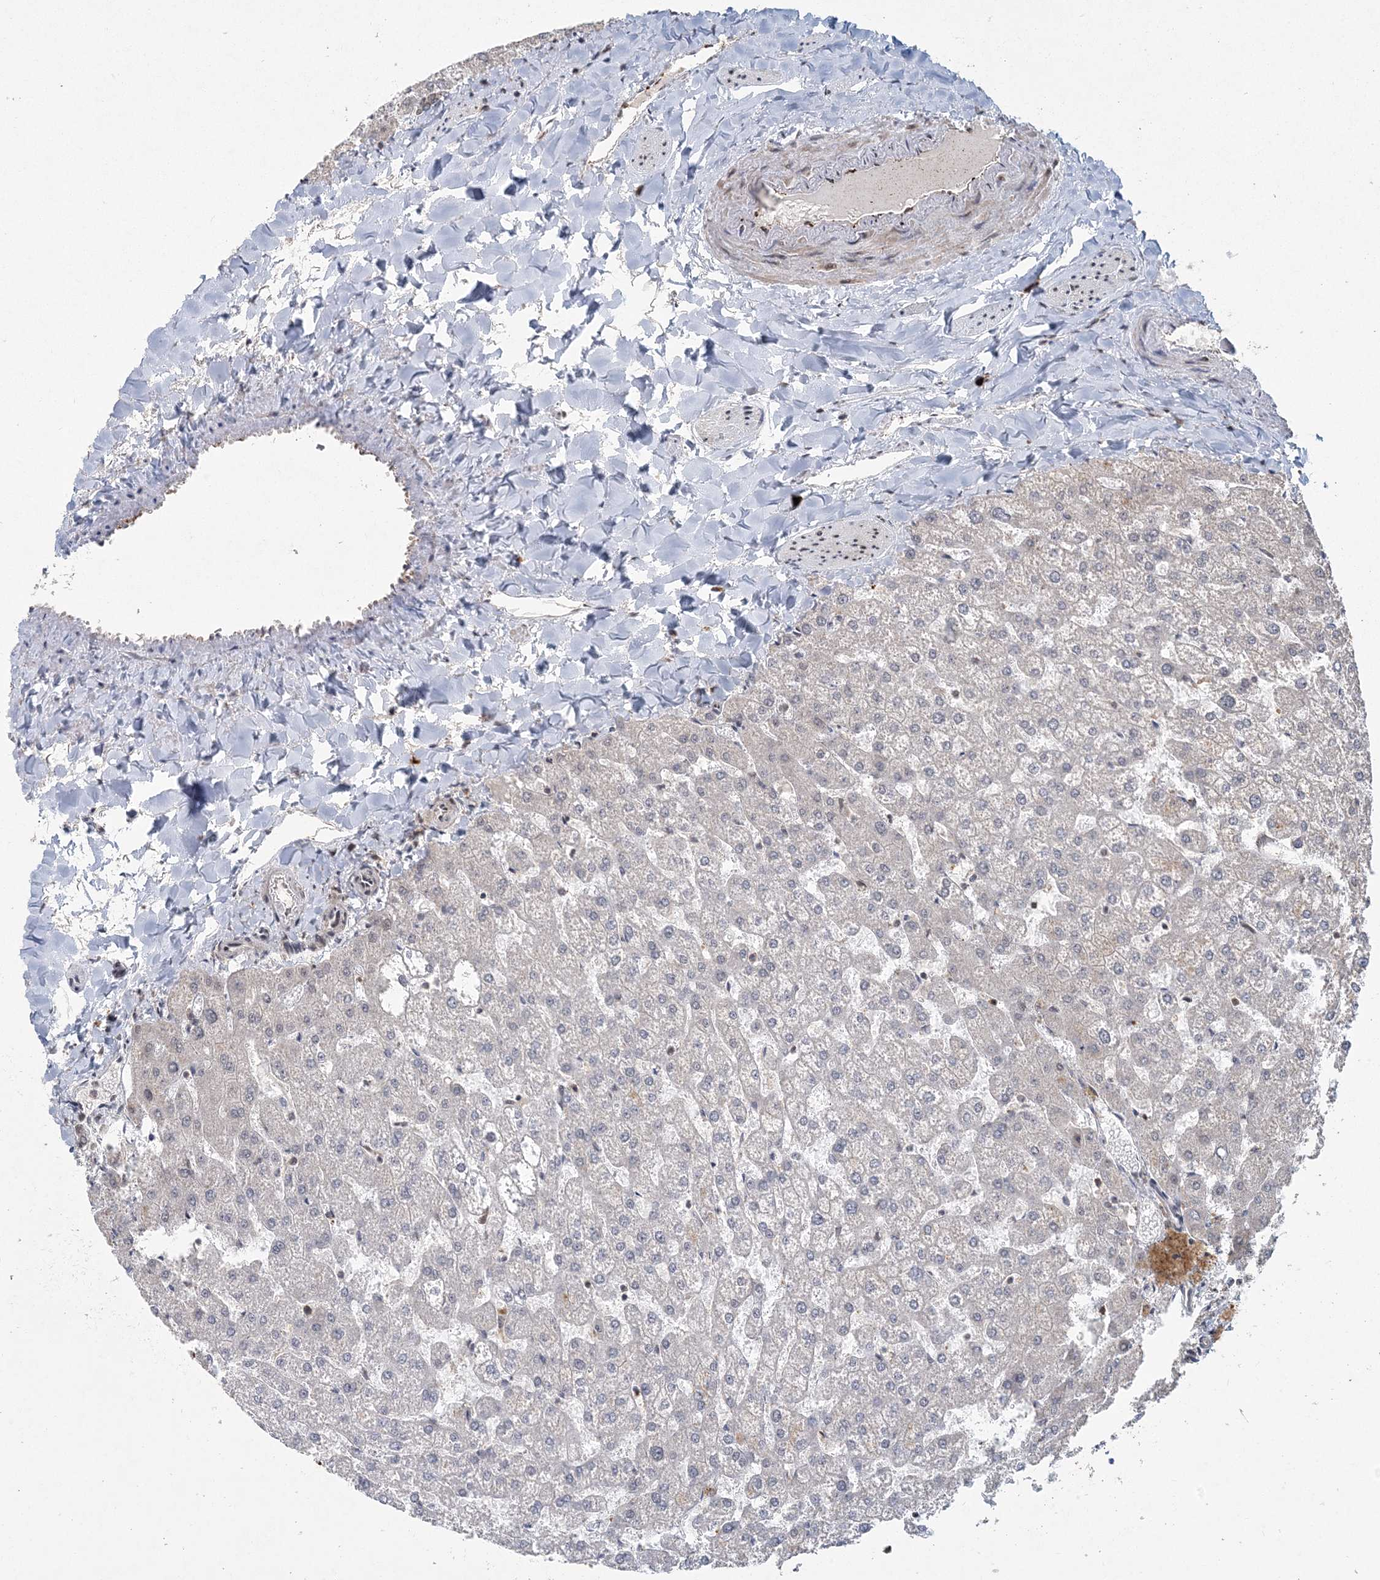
{"staining": {"intensity": "weak", "quantity": ">75%", "location": "nuclear"}, "tissue": "liver", "cell_type": "Cholangiocytes", "image_type": "normal", "snomed": [{"axis": "morphology", "description": "Normal tissue, NOS"}, {"axis": "topography", "description": "Liver"}], "caption": "Immunohistochemistry (IHC) image of unremarkable human liver stained for a protein (brown), which demonstrates low levels of weak nuclear expression in about >75% of cholangiocytes.", "gene": "COPS7B", "patient": {"sex": "female", "age": 32}}